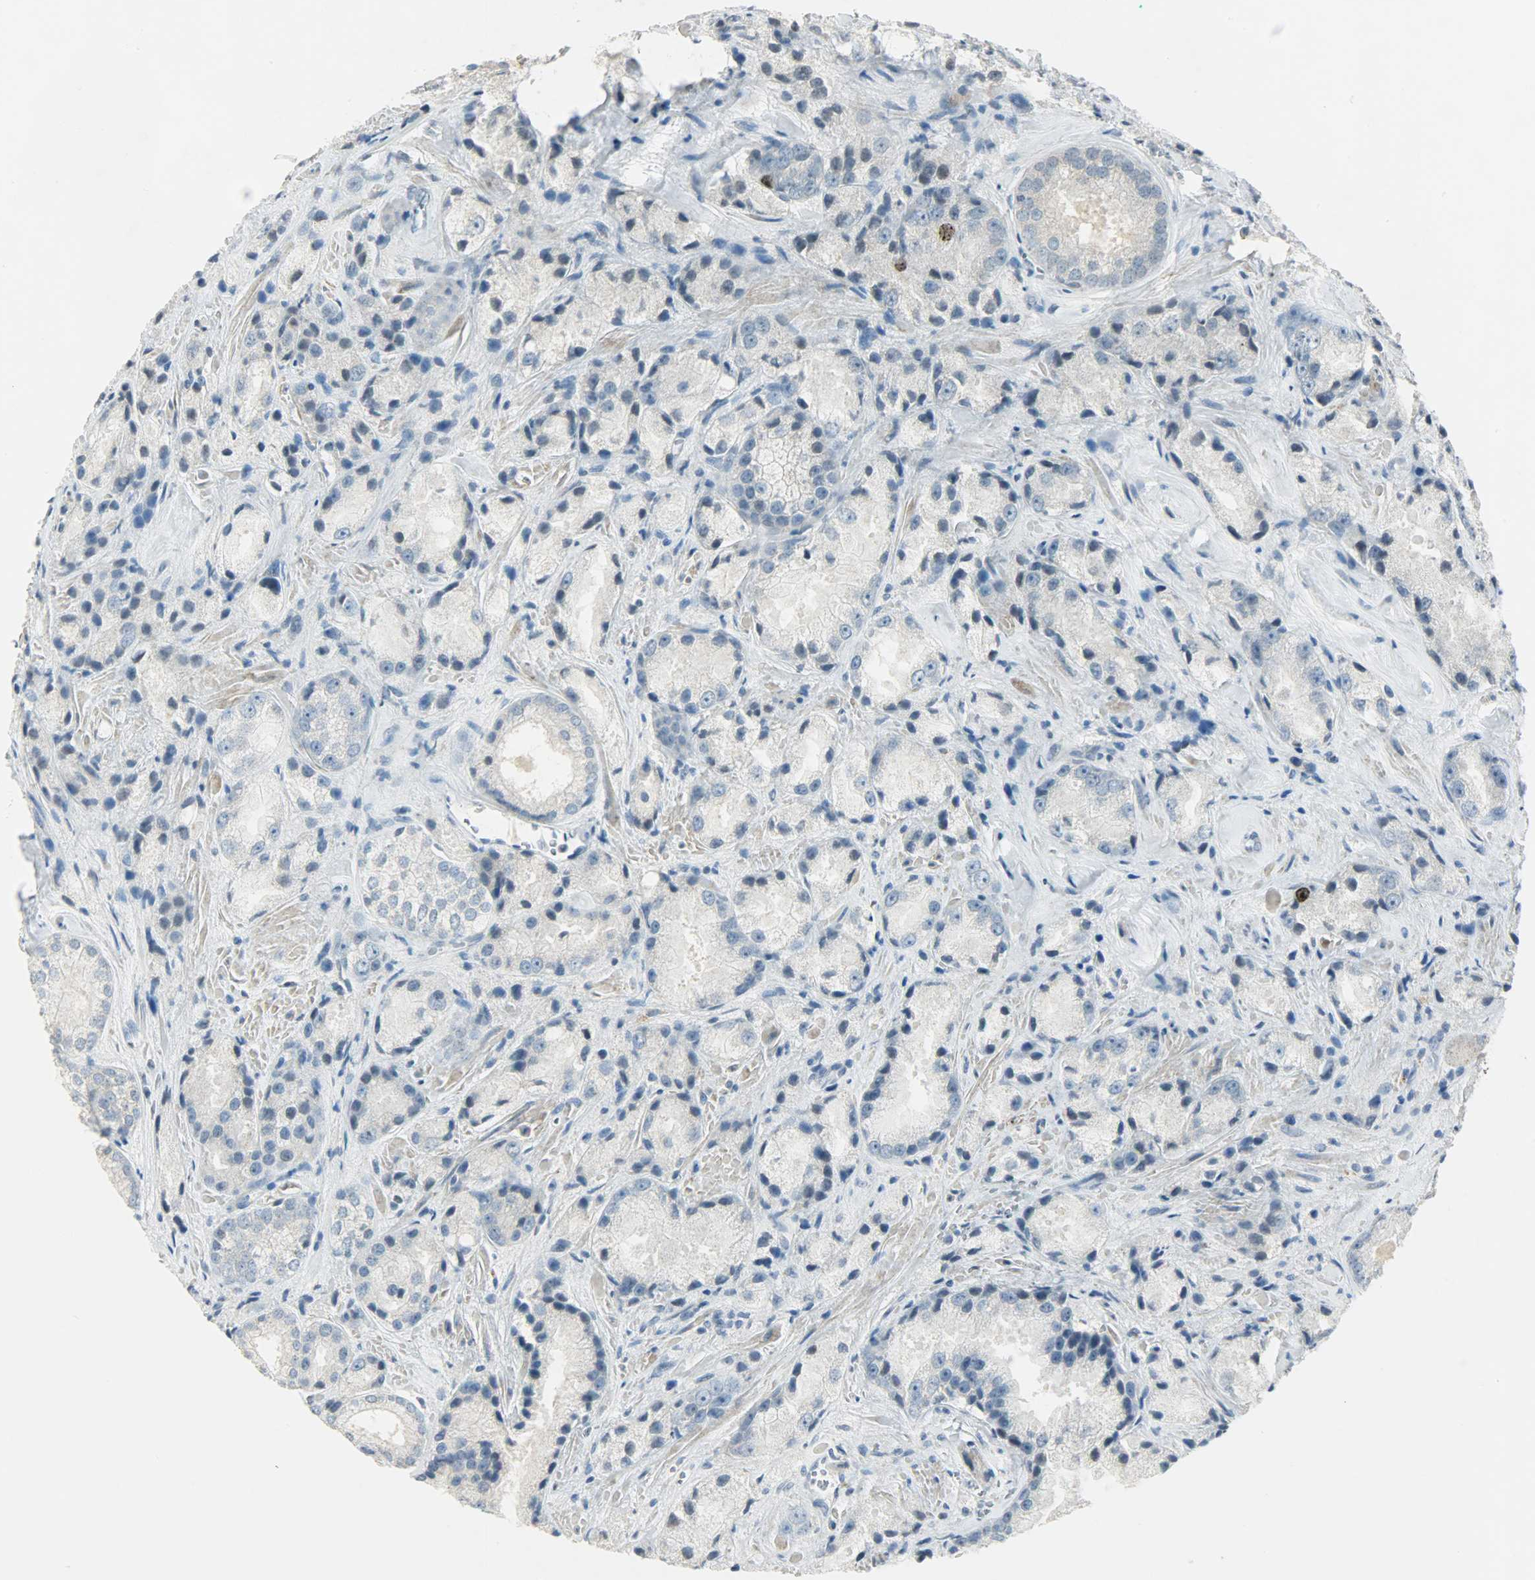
{"staining": {"intensity": "moderate", "quantity": "<25%", "location": "nuclear"}, "tissue": "prostate cancer", "cell_type": "Tumor cells", "image_type": "cancer", "snomed": [{"axis": "morphology", "description": "Adenocarcinoma, Low grade"}, {"axis": "topography", "description": "Prostate"}], "caption": "High-magnification brightfield microscopy of prostate cancer stained with DAB (brown) and counterstained with hematoxylin (blue). tumor cells exhibit moderate nuclear positivity is seen in approximately<25% of cells.", "gene": "AURKB", "patient": {"sex": "male", "age": 64}}